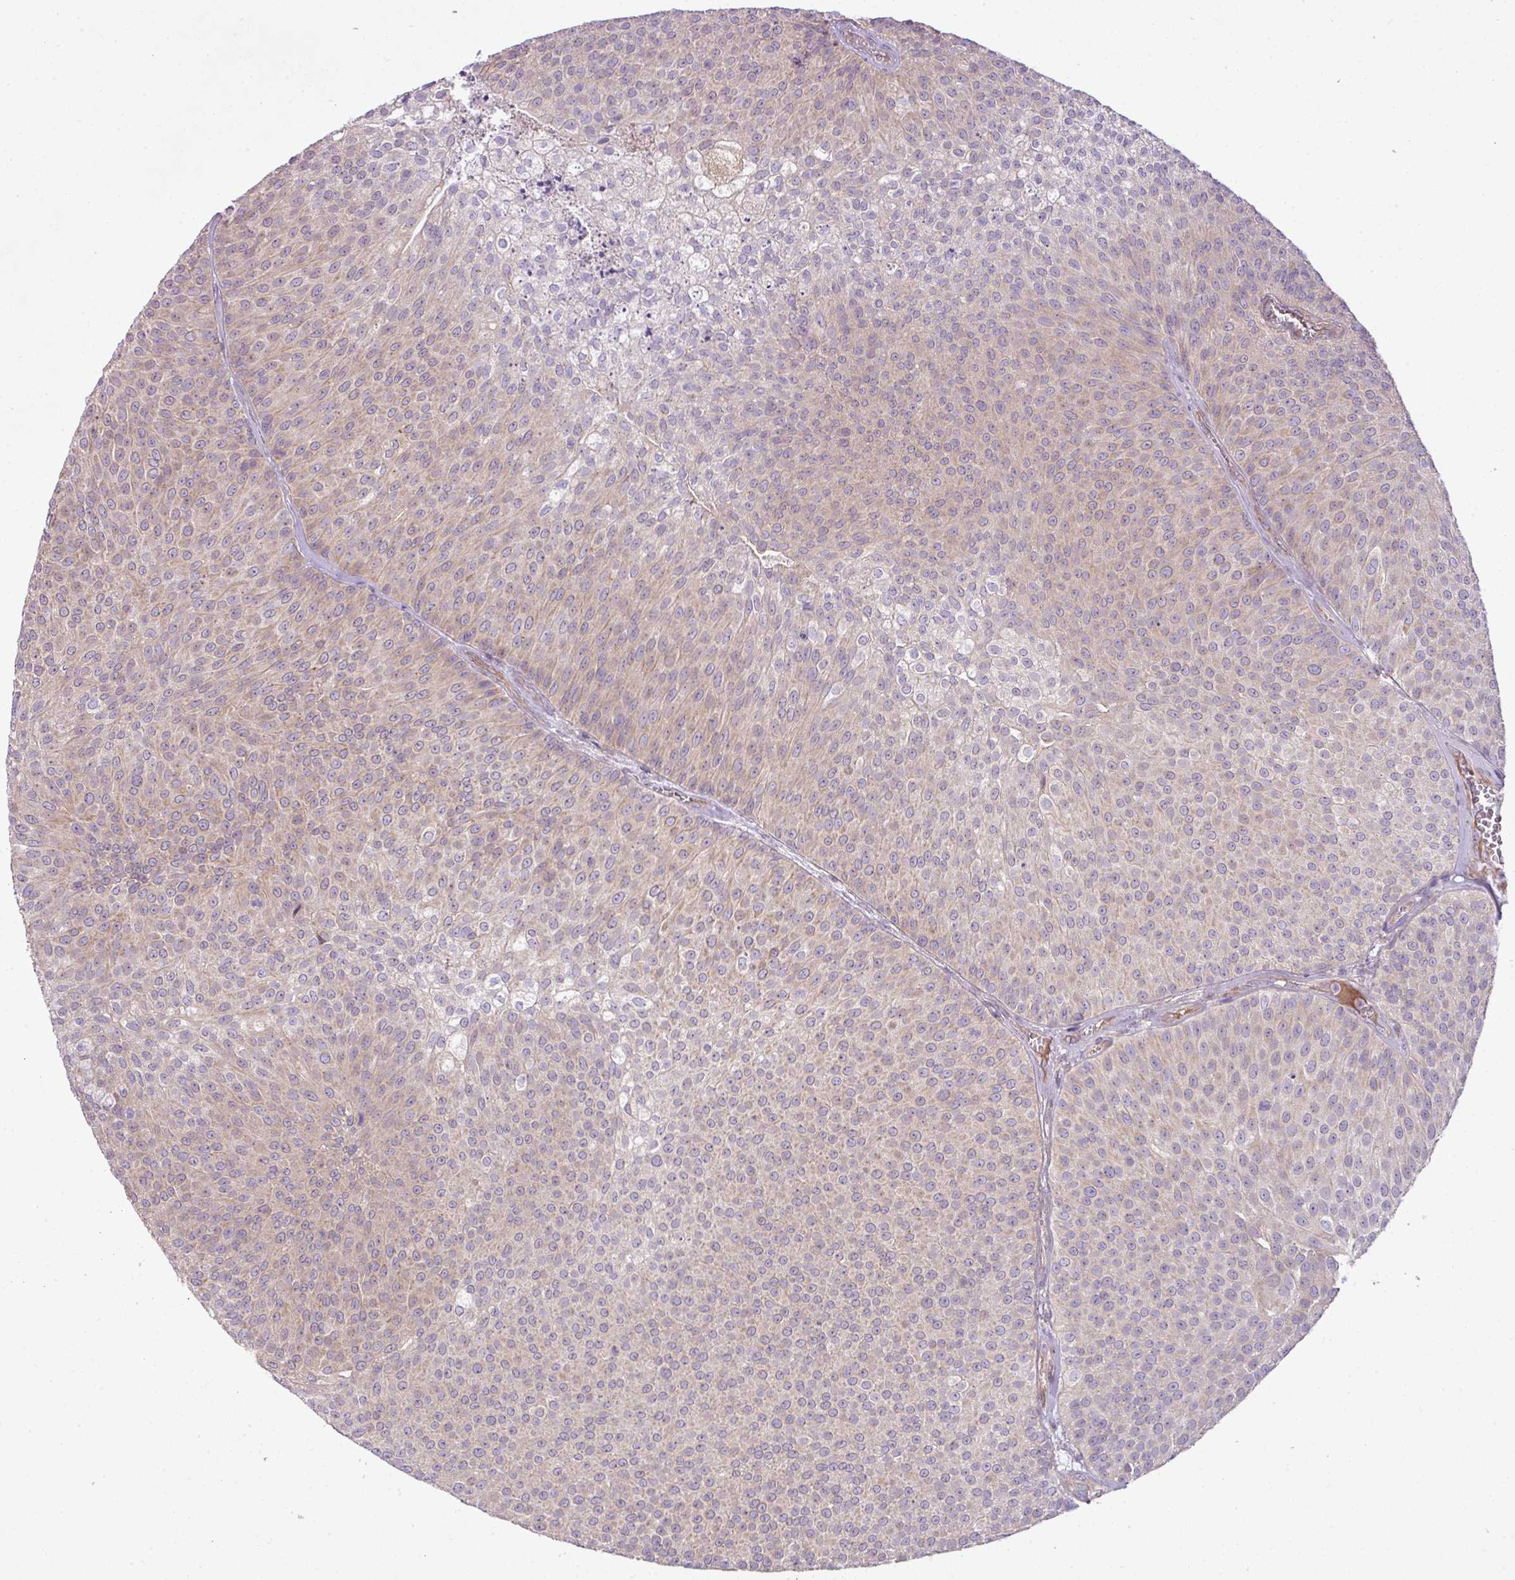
{"staining": {"intensity": "weak", "quantity": "25%-75%", "location": "cytoplasmic/membranous"}, "tissue": "urothelial cancer", "cell_type": "Tumor cells", "image_type": "cancer", "snomed": [{"axis": "morphology", "description": "Urothelial carcinoma, Low grade"}, {"axis": "topography", "description": "Urinary bladder"}], "caption": "IHC (DAB (3,3'-diaminobenzidine)) staining of human urothelial carcinoma (low-grade) exhibits weak cytoplasmic/membranous protein expression in about 25%-75% of tumor cells.", "gene": "COX18", "patient": {"sex": "female", "age": 79}}